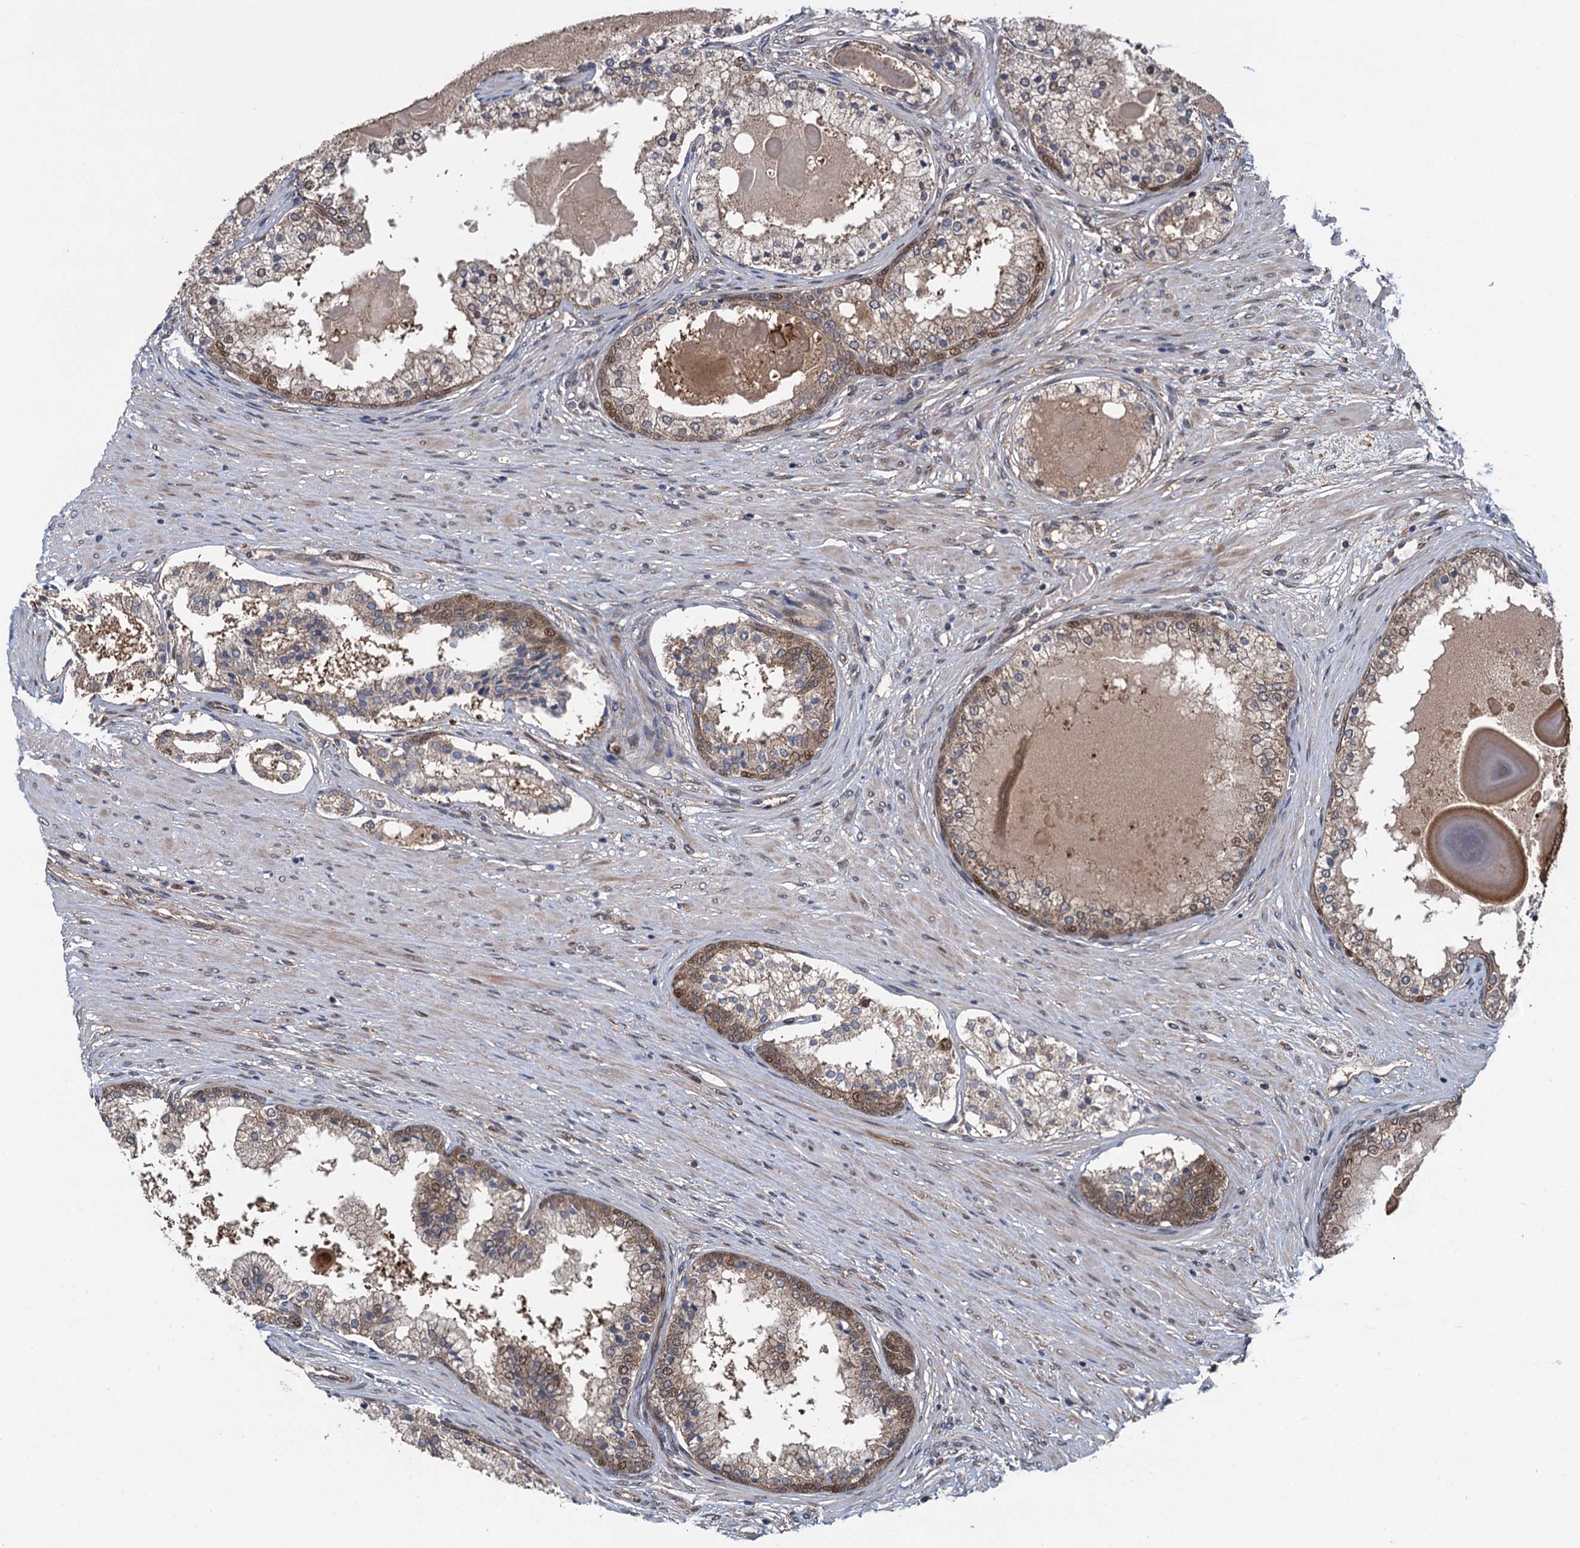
{"staining": {"intensity": "moderate", "quantity": "25%-75%", "location": "cytoplasmic/membranous,nuclear"}, "tissue": "prostate cancer", "cell_type": "Tumor cells", "image_type": "cancer", "snomed": [{"axis": "morphology", "description": "Adenocarcinoma, Low grade"}, {"axis": "topography", "description": "Prostate"}], "caption": "The micrograph reveals a brown stain indicating the presence of a protein in the cytoplasmic/membranous and nuclear of tumor cells in prostate adenocarcinoma (low-grade).", "gene": "RHOBTB1", "patient": {"sex": "male", "age": 59}}